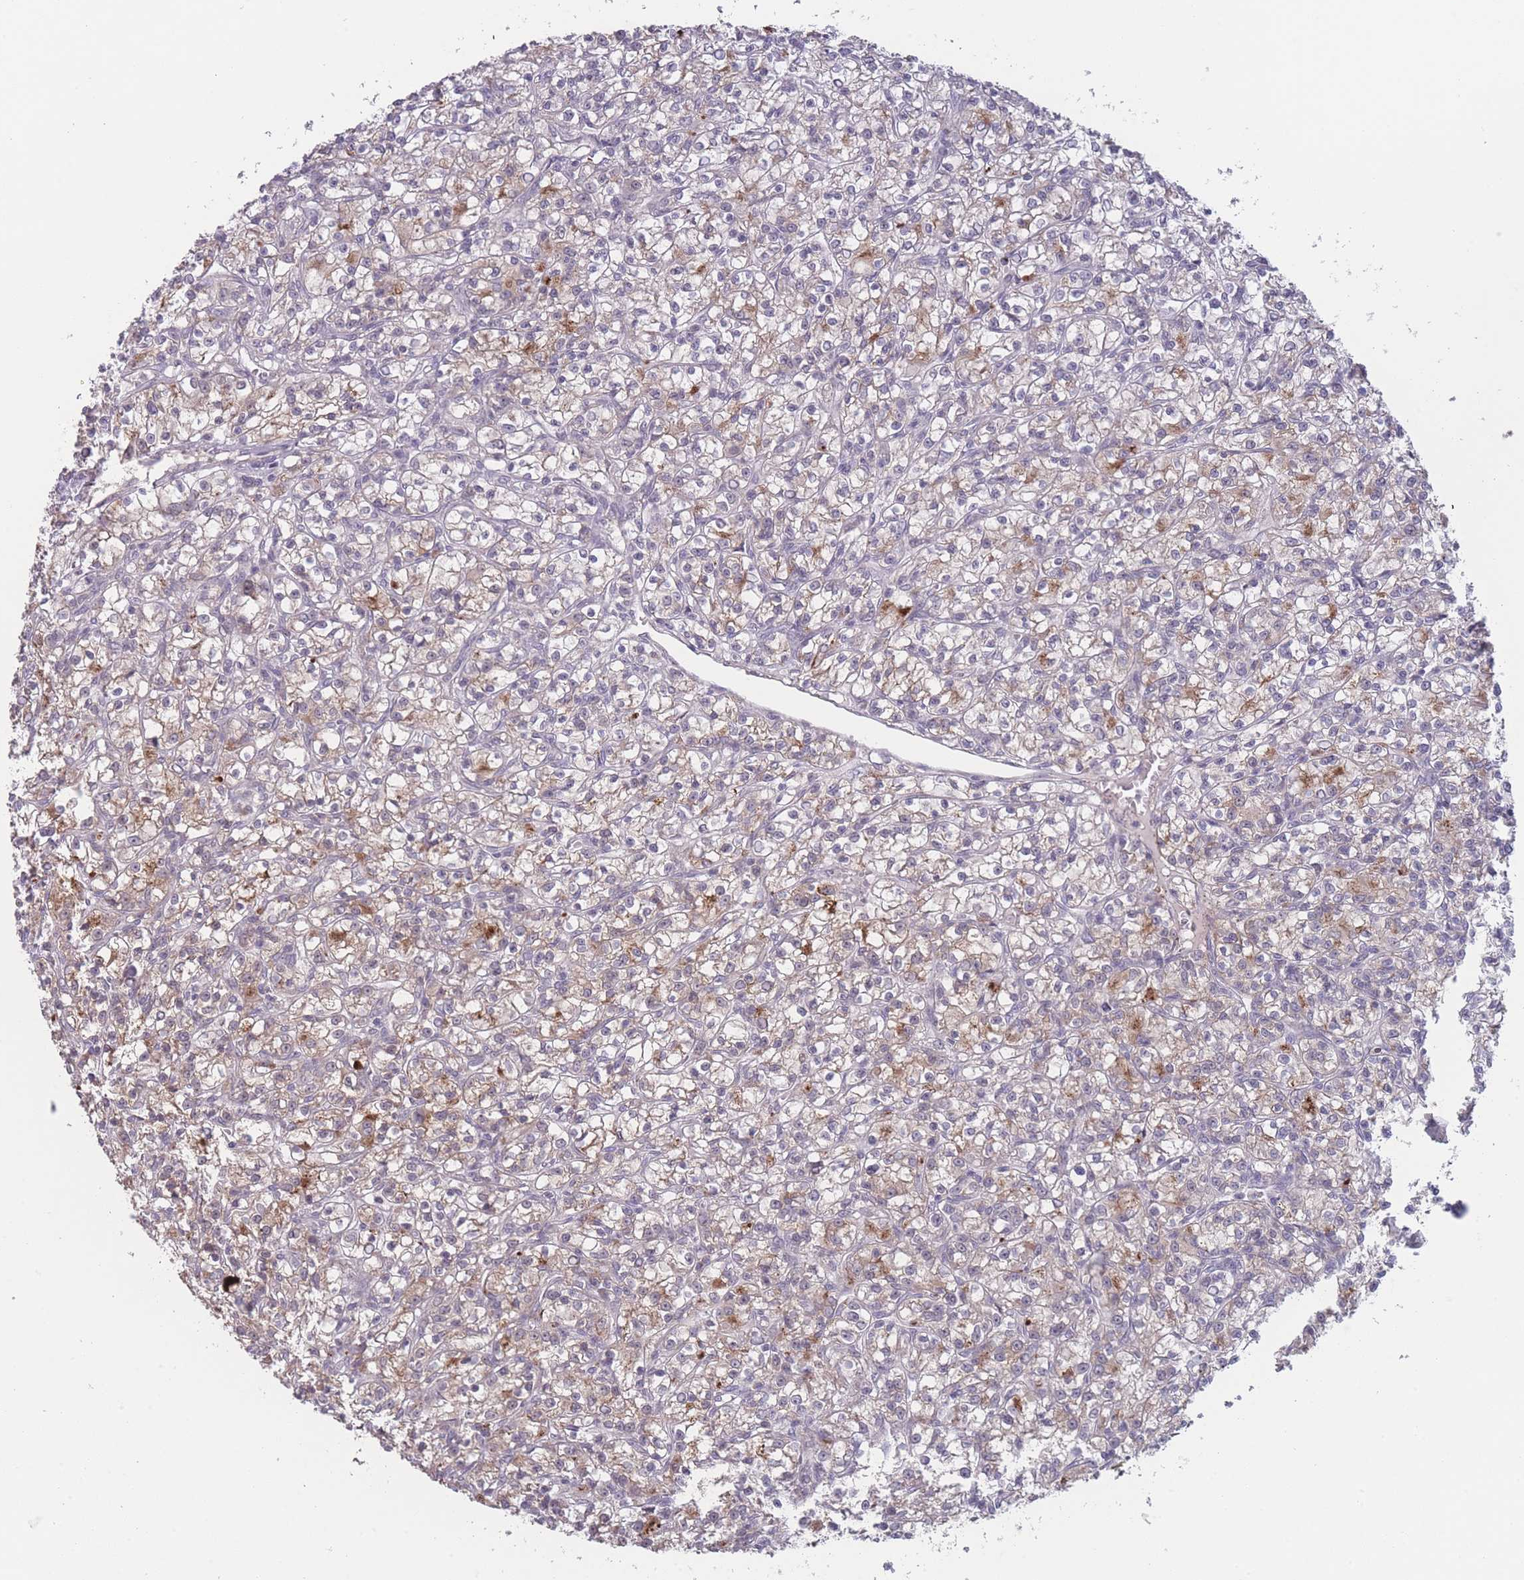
{"staining": {"intensity": "moderate", "quantity": "<25%", "location": "cytoplasmic/membranous"}, "tissue": "renal cancer", "cell_type": "Tumor cells", "image_type": "cancer", "snomed": [{"axis": "morphology", "description": "Adenocarcinoma, NOS"}, {"axis": "topography", "description": "Kidney"}], "caption": "Immunohistochemical staining of renal cancer reveals low levels of moderate cytoplasmic/membranous protein staining in approximately <25% of tumor cells. The staining was performed using DAB (3,3'-diaminobenzidine), with brown indicating positive protein expression. Nuclei are stained blue with hematoxylin.", "gene": "TMEM232", "patient": {"sex": "female", "age": 59}}